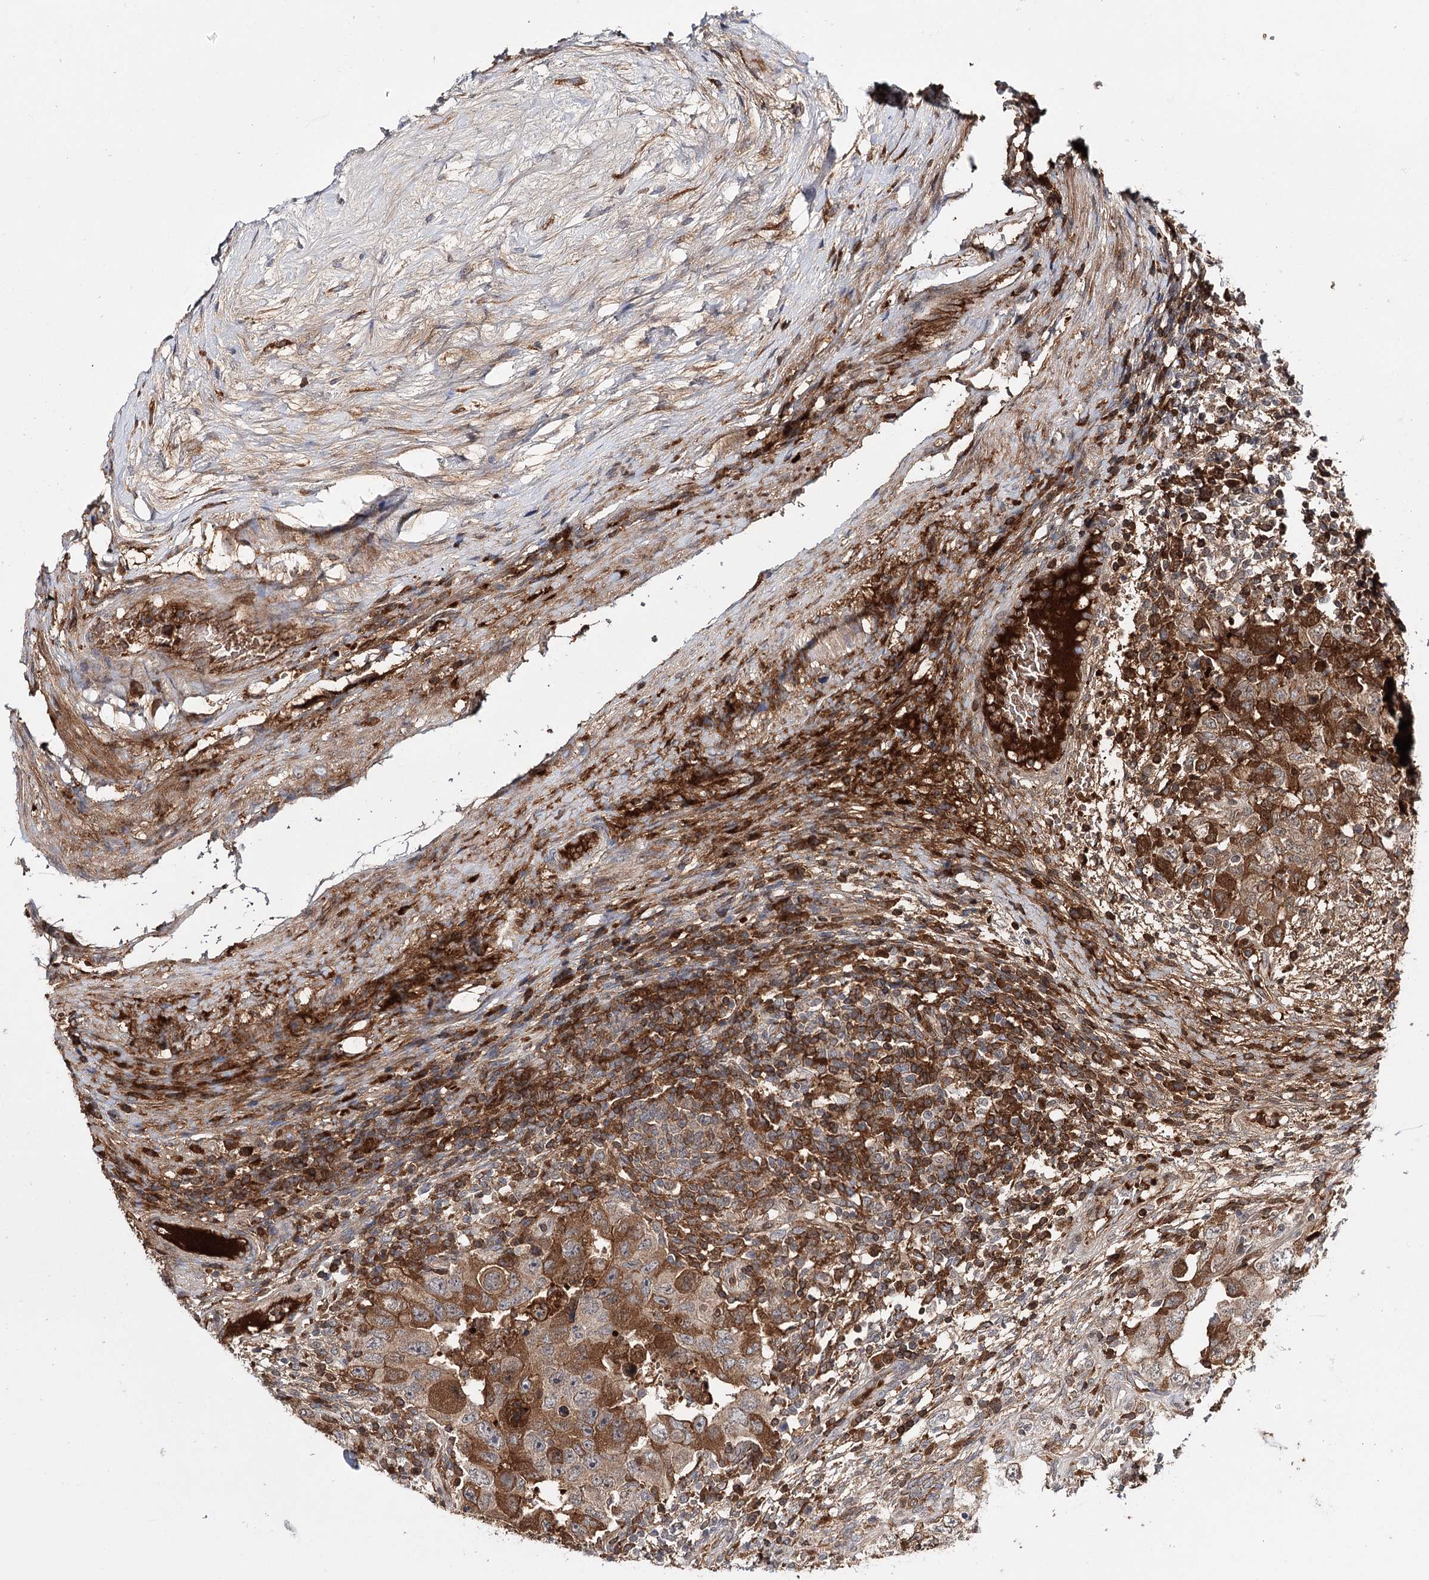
{"staining": {"intensity": "moderate", "quantity": ">75%", "location": "cytoplasmic/membranous"}, "tissue": "testis cancer", "cell_type": "Tumor cells", "image_type": "cancer", "snomed": [{"axis": "morphology", "description": "Carcinoma, Embryonal, NOS"}, {"axis": "topography", "description": "Testis"}], "caption": "Immunohistochemical staining of embryonal carcinoma (testis) demonstrates medium levels of moderate cytoplasmic/membranous positivity in about >75% of tumor cells. (Stains: DAB in brown, nuclei in blue, Microscopy: brightfield microscopy at high magnification).", "gene": "PKP4", "patient": {"sex": "male", "age": 26}}